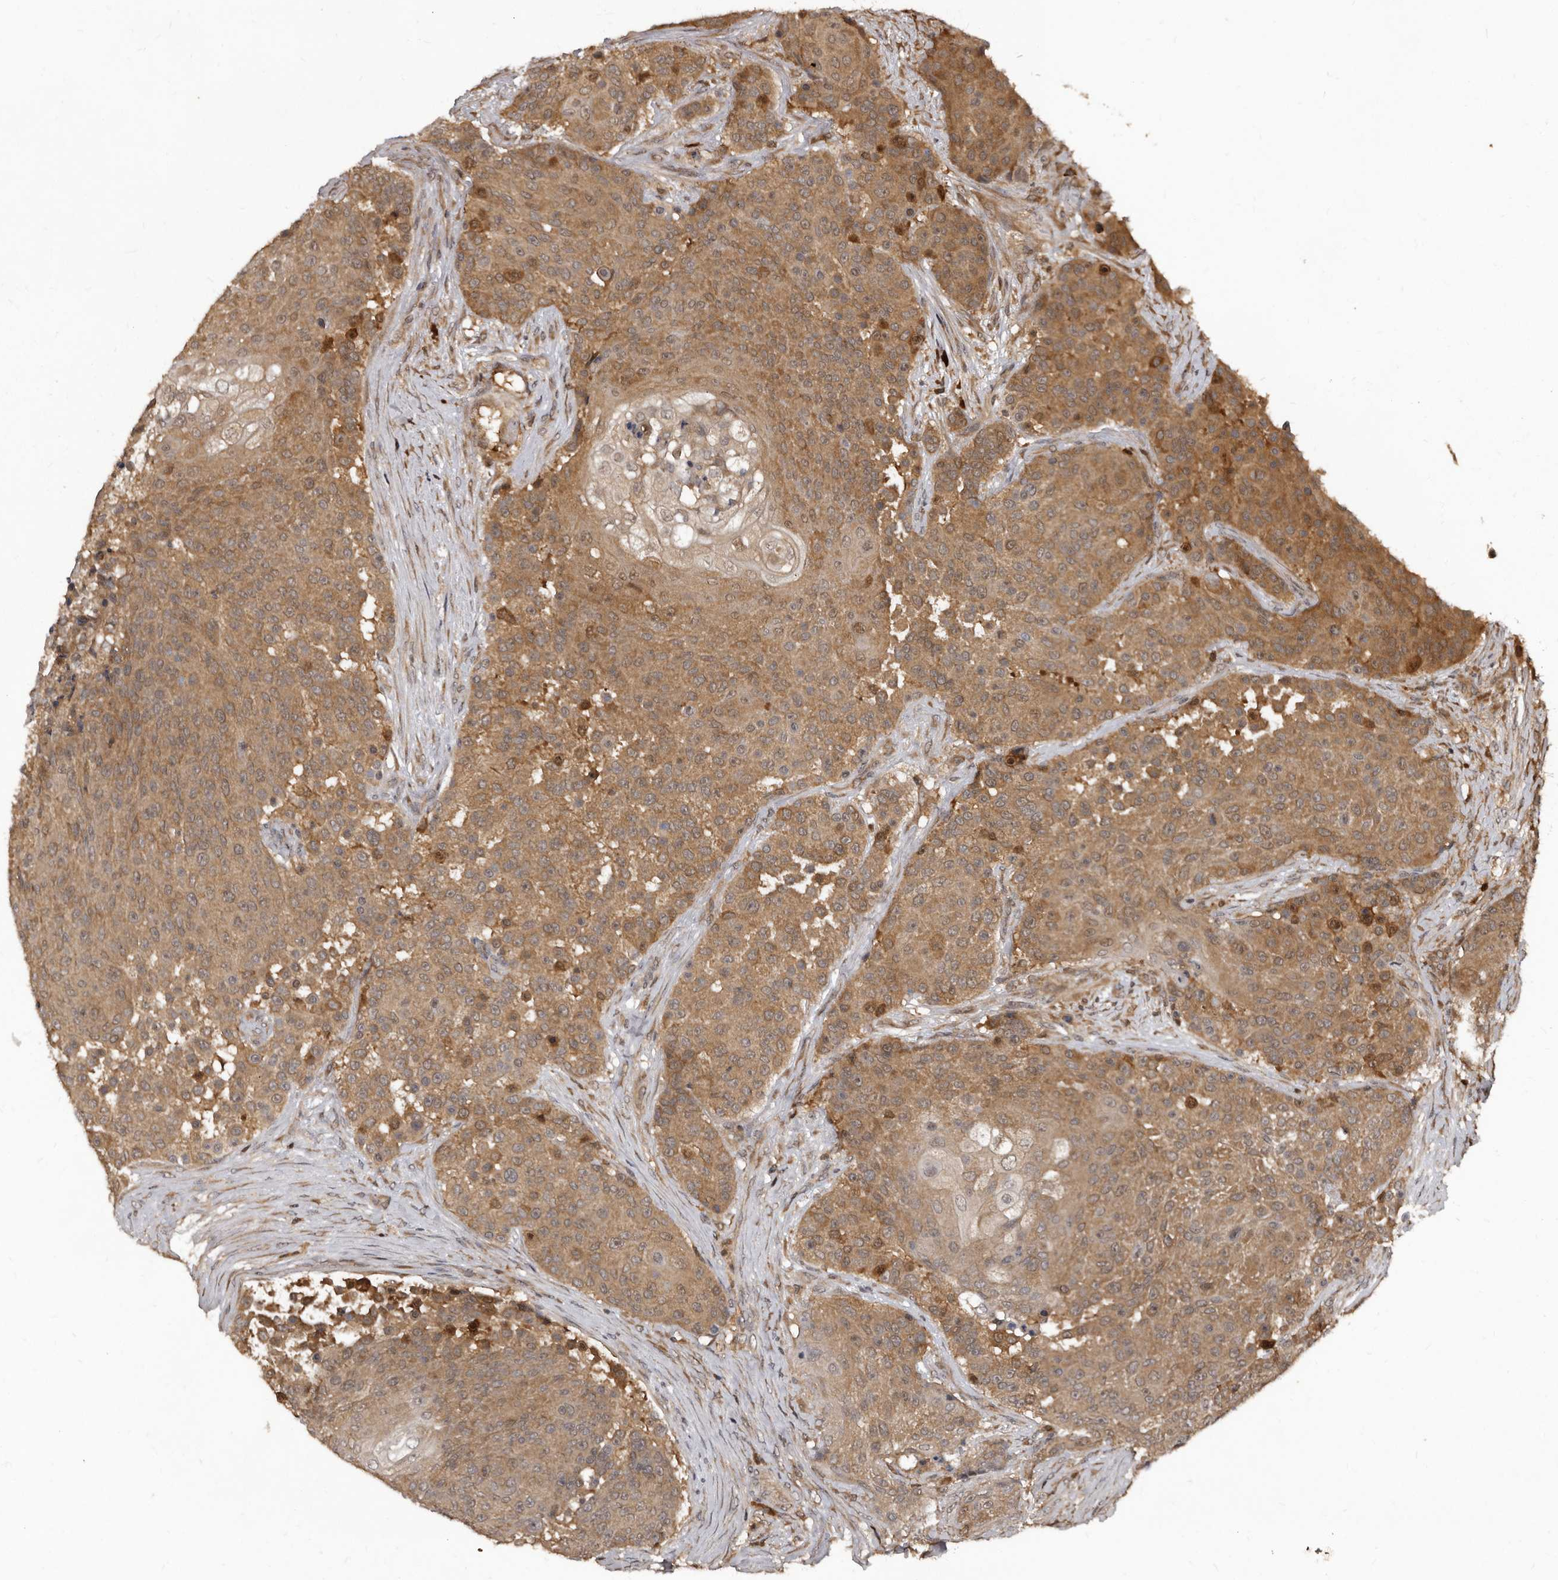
{"staining": {"intensity": "moderate", "quantity": ">75%", "location": "cytoplasmic/membranous"}, "tissue": "urothelial cancer", "cell_type": "Tumor cells", "image_type": "cancer", "snomed": [{"axis": "morphology", "description": "Urothelial carcinoma, High grade"}, {"axis": "topography", "description": "Urinary bladder"}], "caption": "Tumor cells show medium levels of moderate cytoplasmic/membranous positivity in approximately >75% of cells in human high-grade urothelial carcinoma.", "gene": "PMVK", "patient": {"sex": "female", "age": 63}}